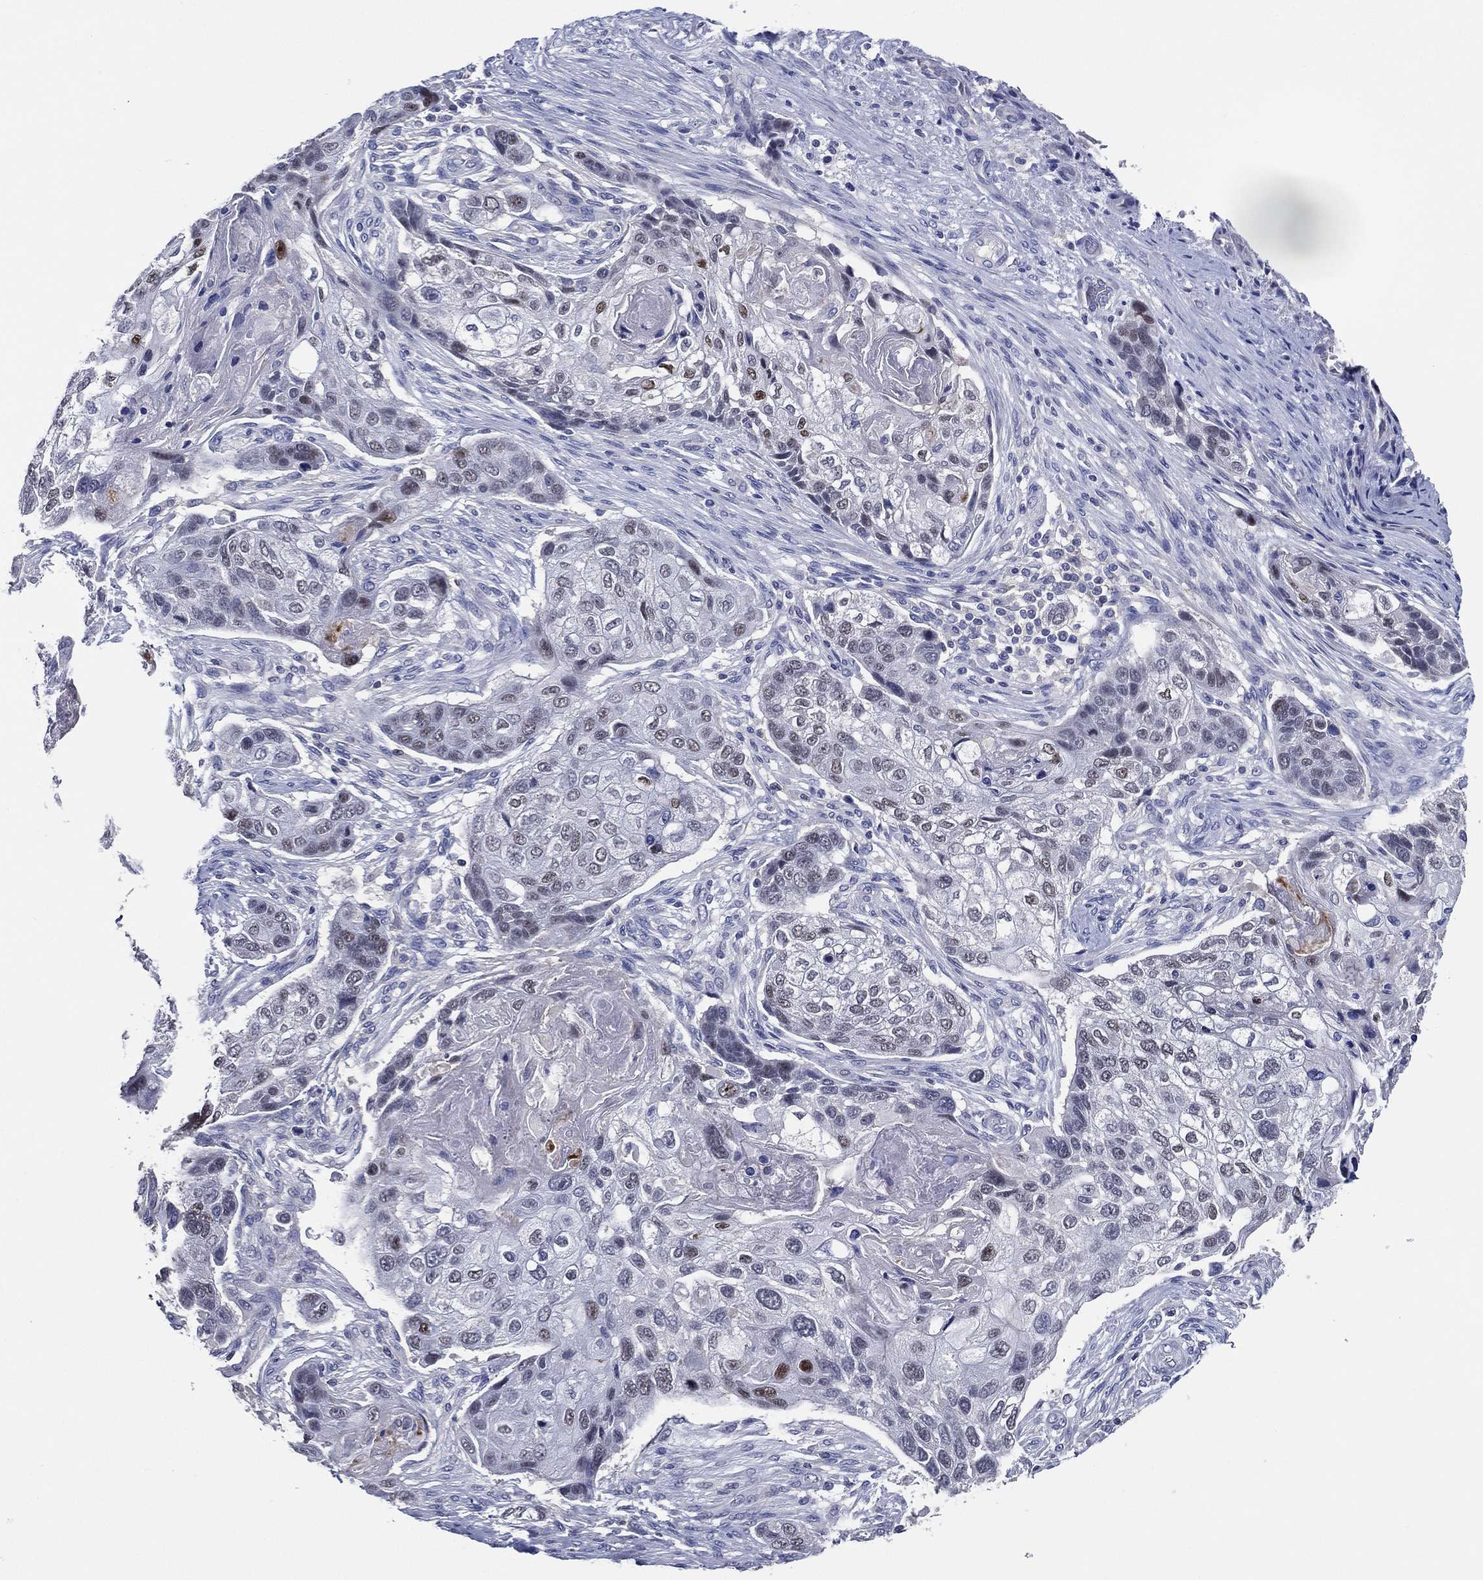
{"staining": {"intensity": "moderate", "quantity": "<25%", "location": "nuclear"}, "tissue": "lung cancer", "cell_type": "Tumor cells", "image_type": "cancer", "snomed": [{"axis": "morphology", "description": "Normal tissue, NOS"}, {"axis": "morphology", "description": "Squamous cell carcinoma, NOS"}, {"axis": "topography", "description": "Bronchus"}, {"axis": "topography", "description": "Lung"}], "caption": "Protein expression by immunohistochemistry reveals moderate nuclear expression in approximately <25% of tumor cells in squamous cell carcinoma (lung). (IHC, brightfield microscopy, high magnification).", "gene": "TFAP2A", "patient": {"sex": "male", "age": 69}}